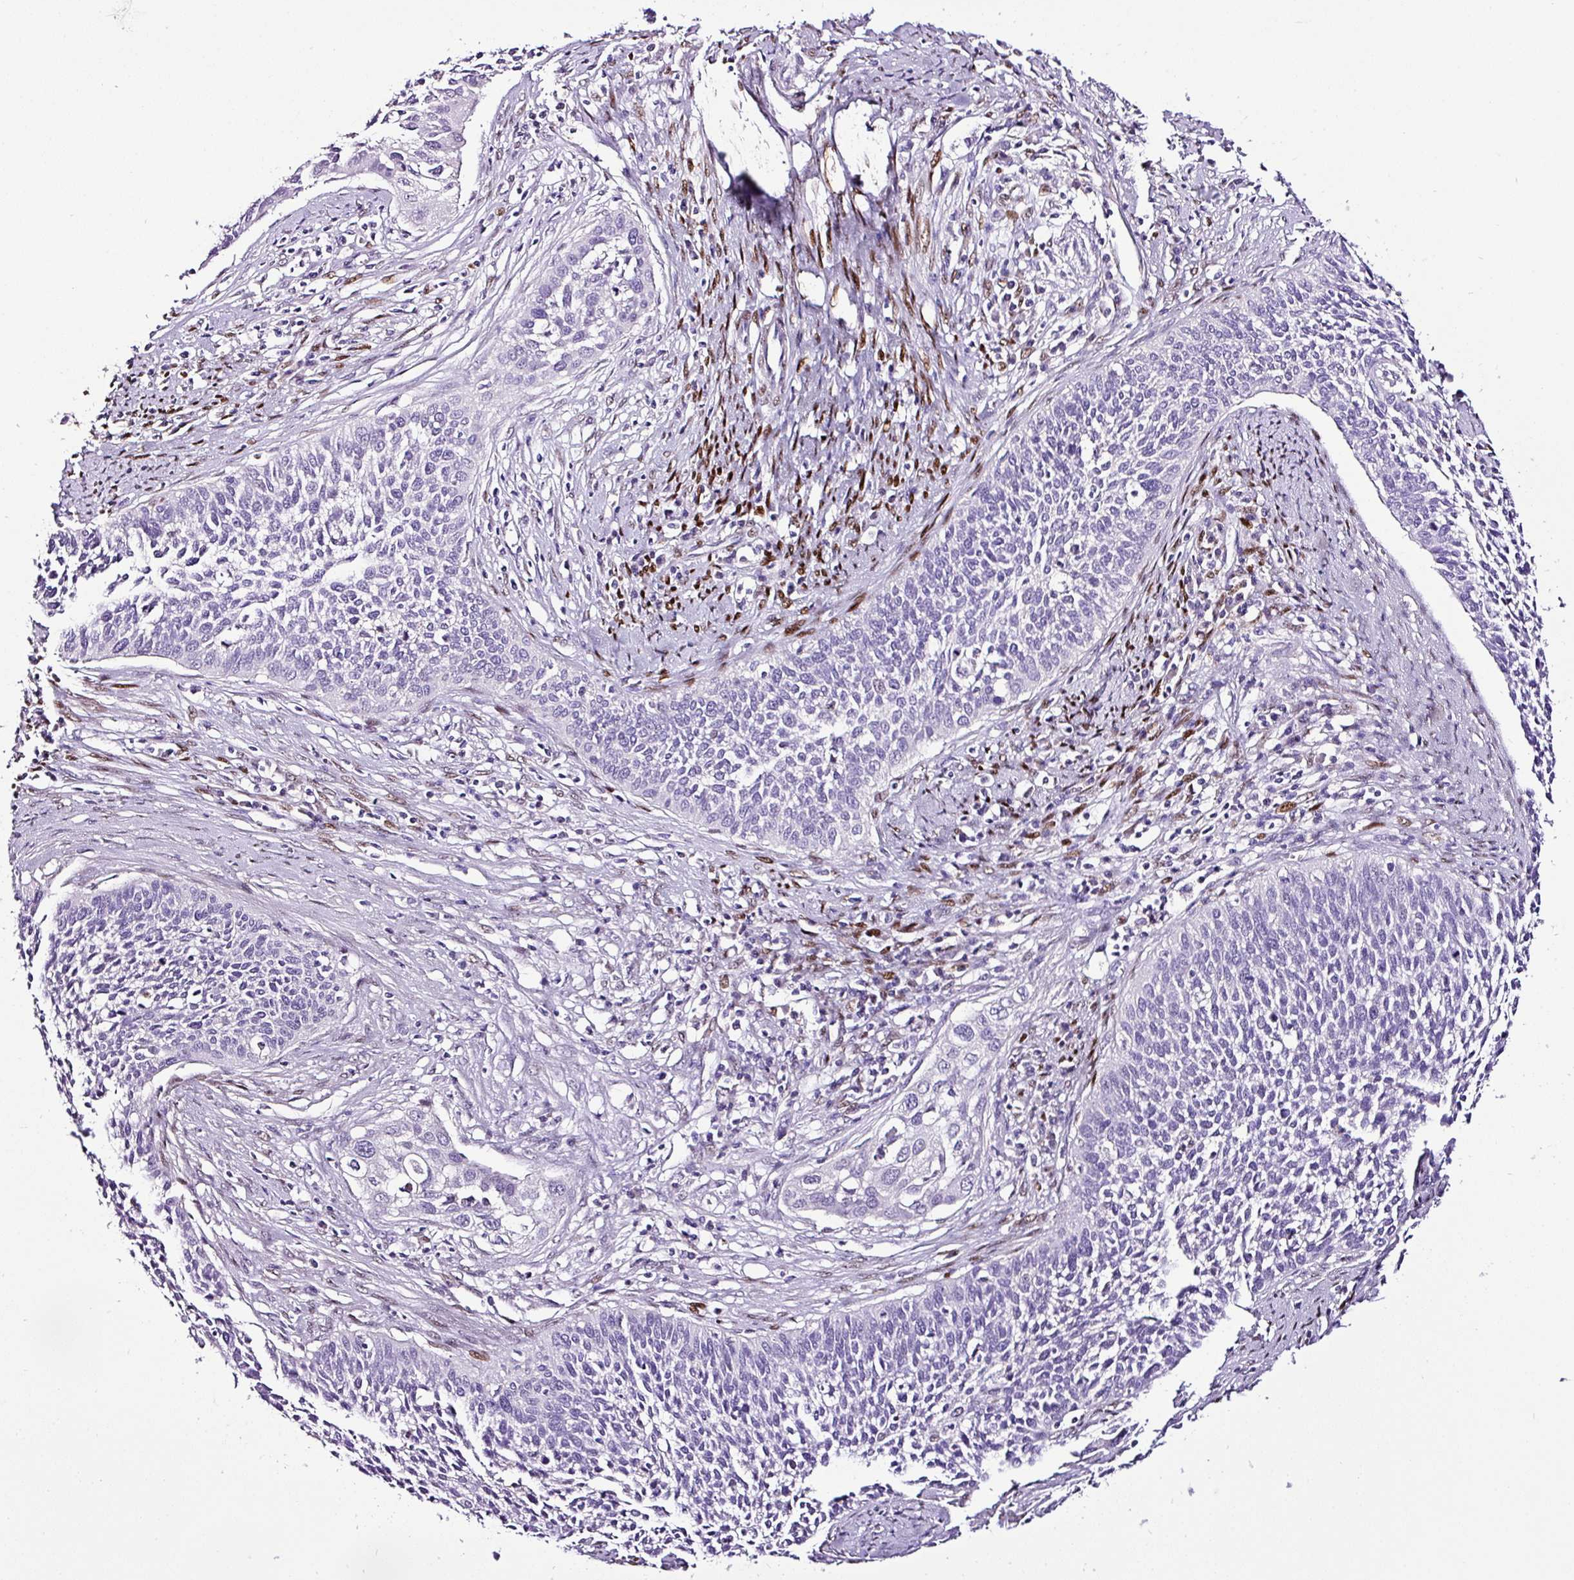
{"staining": {"intensity": "negative", "quantity": "none", "location": "none"}, "tissue": "cervical cancer", "cell_type": "Tumor cells", "image_type": "cancer", "snomed": [{"axis": "morphology", "description": "Squamous cell carcinoma, NOS"}, {"axis": "topography", "description": "Cervix"}], "caption": "Immunohistochemical staining of cervical cancer exhibits no significant positivity in tumor cells.", "gene": "ESR1", "patient": {"sex": "female", "age": 34}}